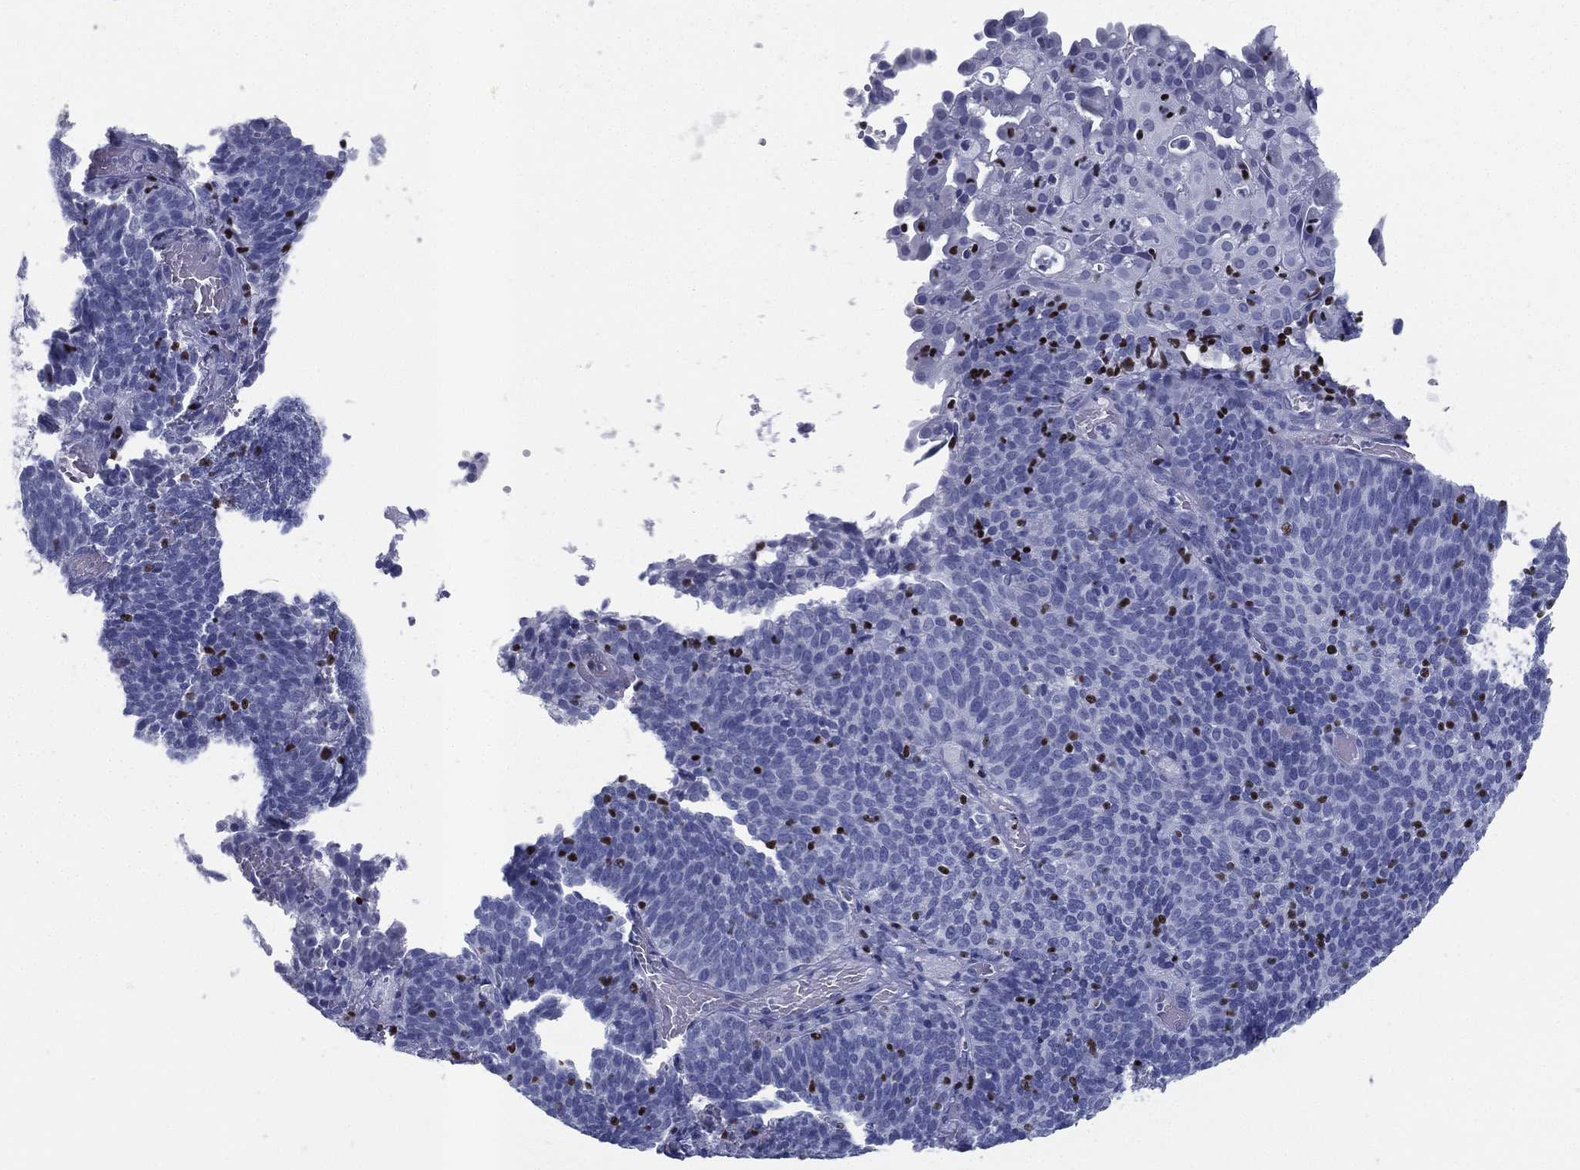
{"staining": {"intensity": "negative", "quantity": "none", "location": "none"}, "tissue": "cervical cancer", "cell_type": "Tumor cells", "image_type": "cancer", "snomed": [{"axis": "morphology", "description": "Normal tissue, NOS"}, {"axis": "morphology", "description": "Squamous cell carcinoma, NOS"}, {"axis": "topography", "description": "Cervix"}], "caption": "The immunohistochemistry histopathology image has no significant staining in tumor cells of cervical cancer tissue.", "gene": "PYHIN1", "patient": {"sex": "female", "age": 39}}